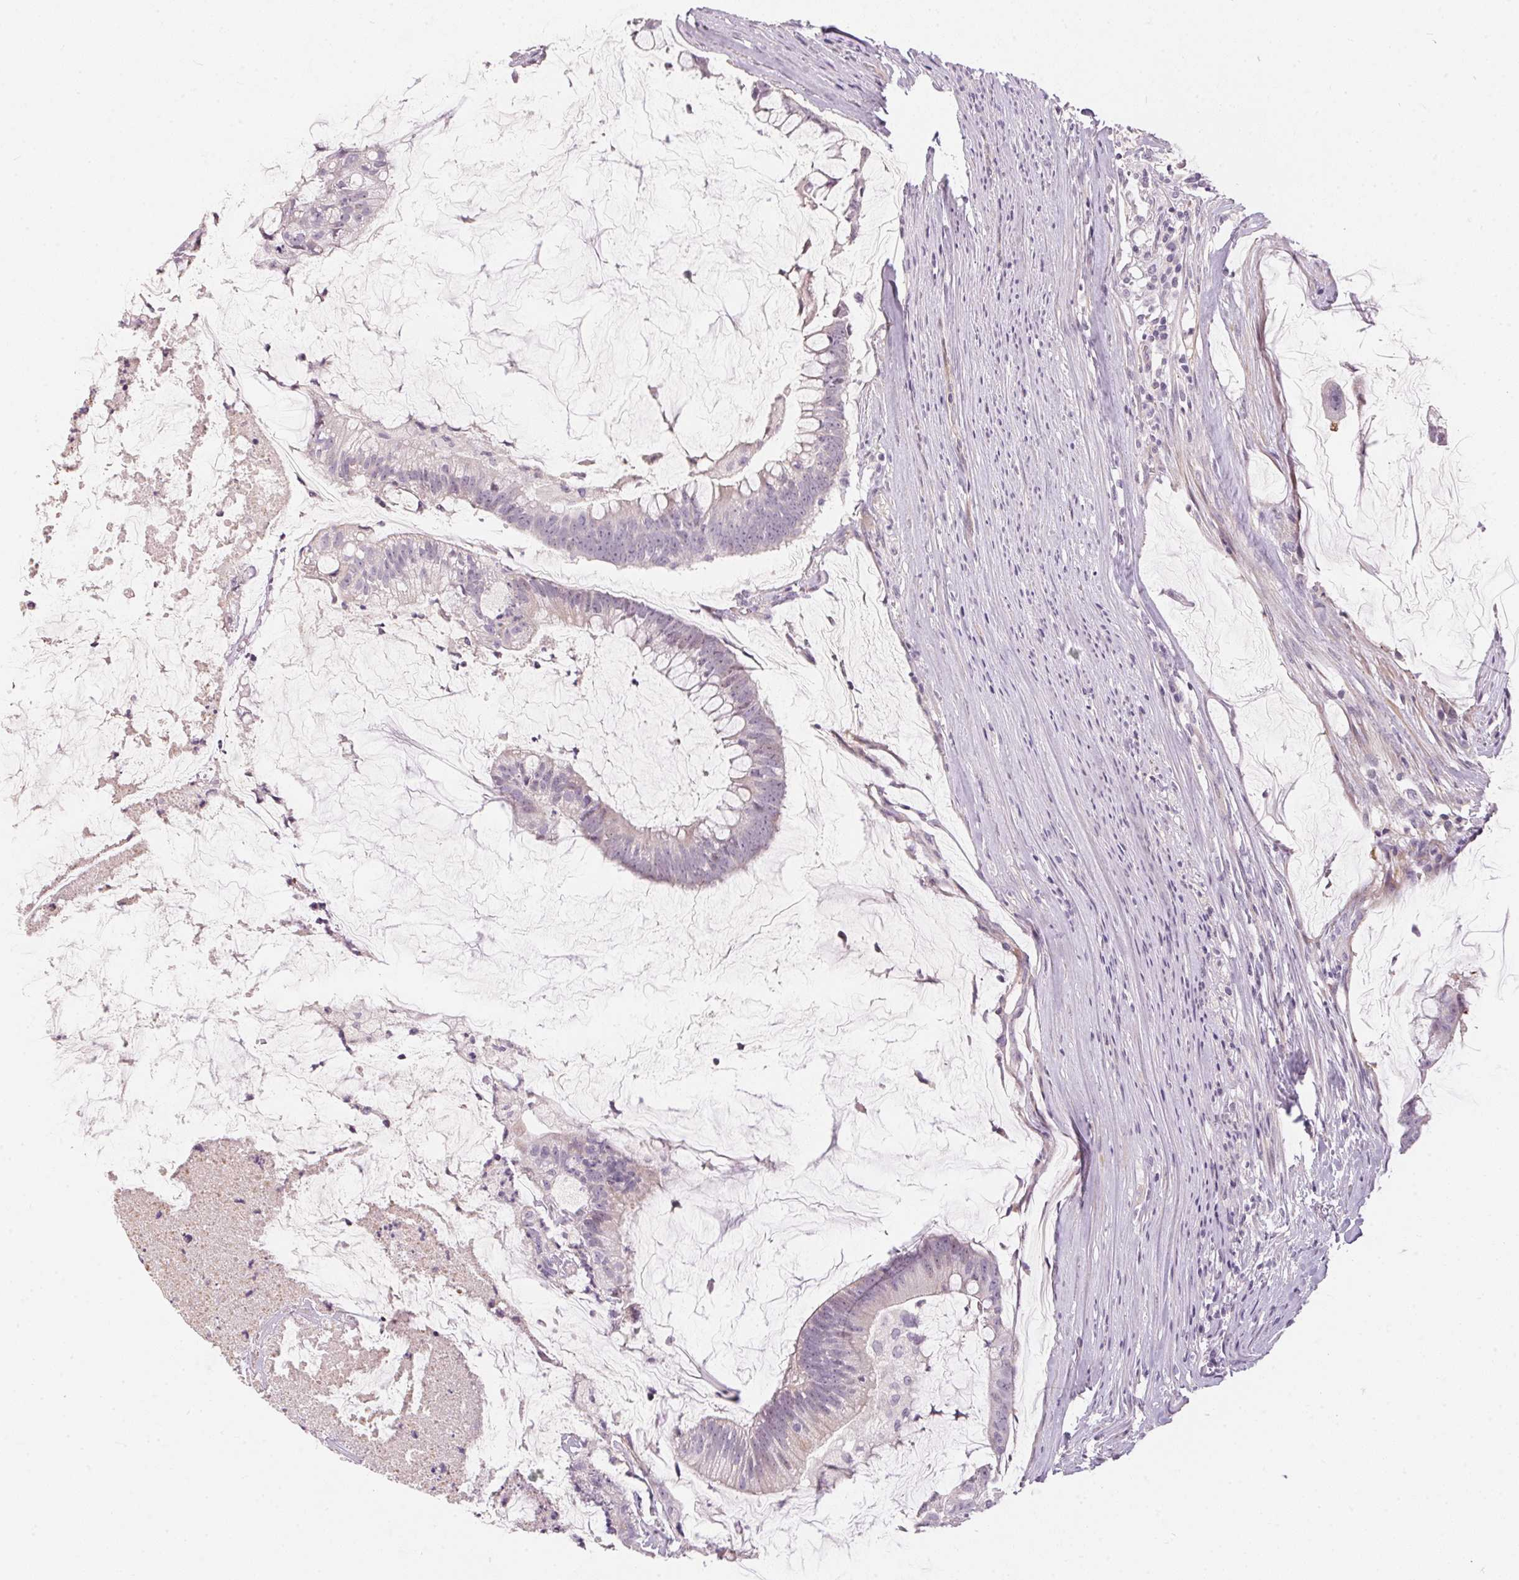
{"staining": {"intensity": "weak", "quantity": "<25%", "location": "cytoplasmic/membranous"}, "tissue": "colorectal cancer", "cell_type": "Tumor cells", "image_type": "cancer", "snomed": [{"axis": "morphology", "description": "Adenocarcinoma, NOS"}, {"axis": "topography", "description": "Colon"}], "caption": "This is an immunohistochemistry image of colorectal adenocarcinoma. There is no positivity in tumor cells.", "gene": "GDAP1L1", "patient": {"sex": "male", "age": 62}}